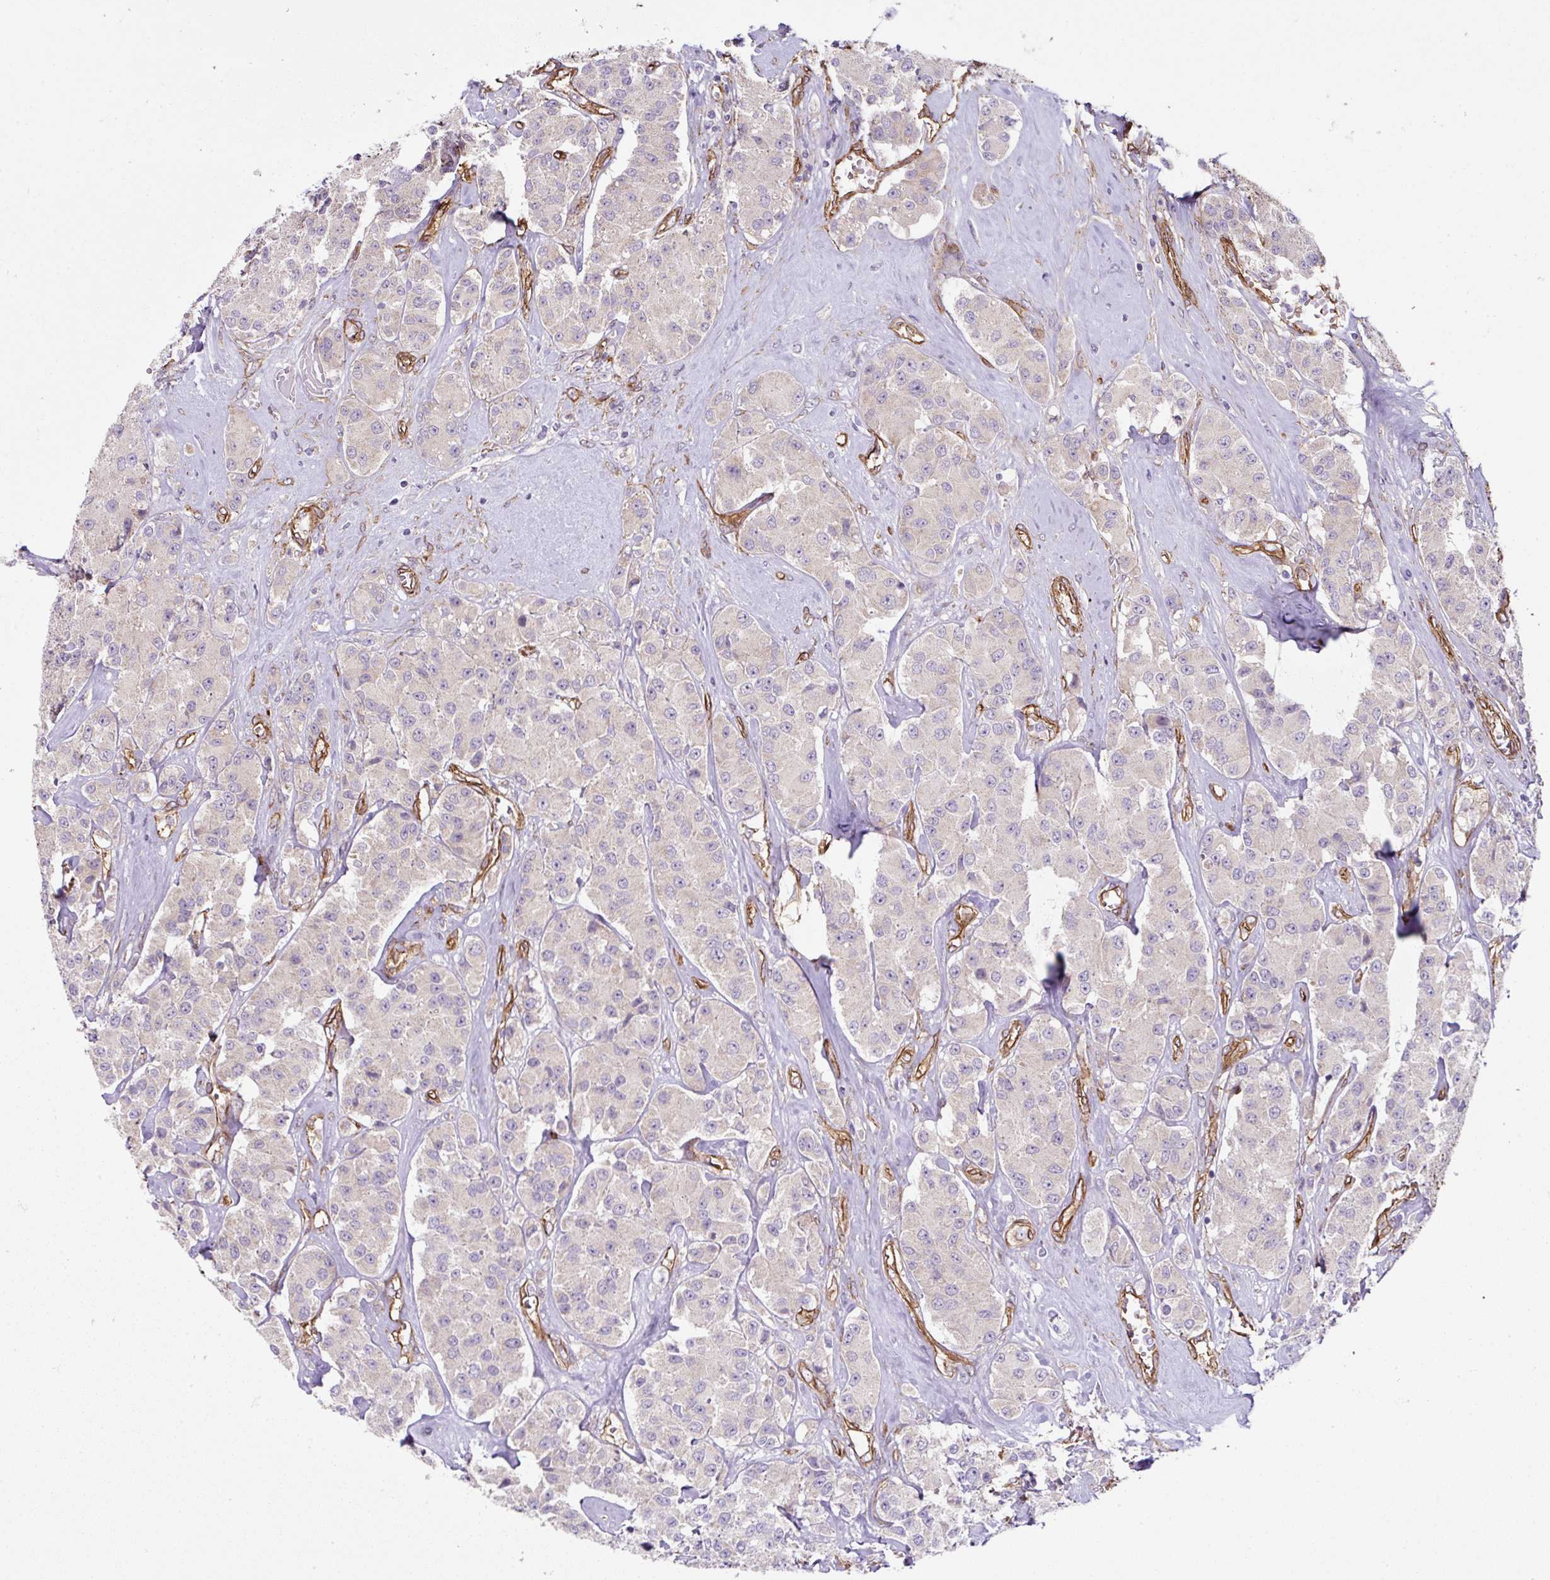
{"staining": {"intensity": "negative", "quantity": "none", "location": "none"}, "tissue": "carcinoid", "cell_type": "Tumor cells", "image_type": "cancer", "snomed": [{"axis": "morphology", "description": "Carcinoid, malignant, NOS"}, {"axis": "topography", "description": "Pancreas"}], "caption": "High power microscopy image of an immunohistochemistry photomicrograph of carcinoid (malignant), revealing no significant staining in tumor cells. (DAB IHC with hematoxylin counter stain).", "gene": "ANKUB1", "patient": {"sex": "male", "age": 41}}